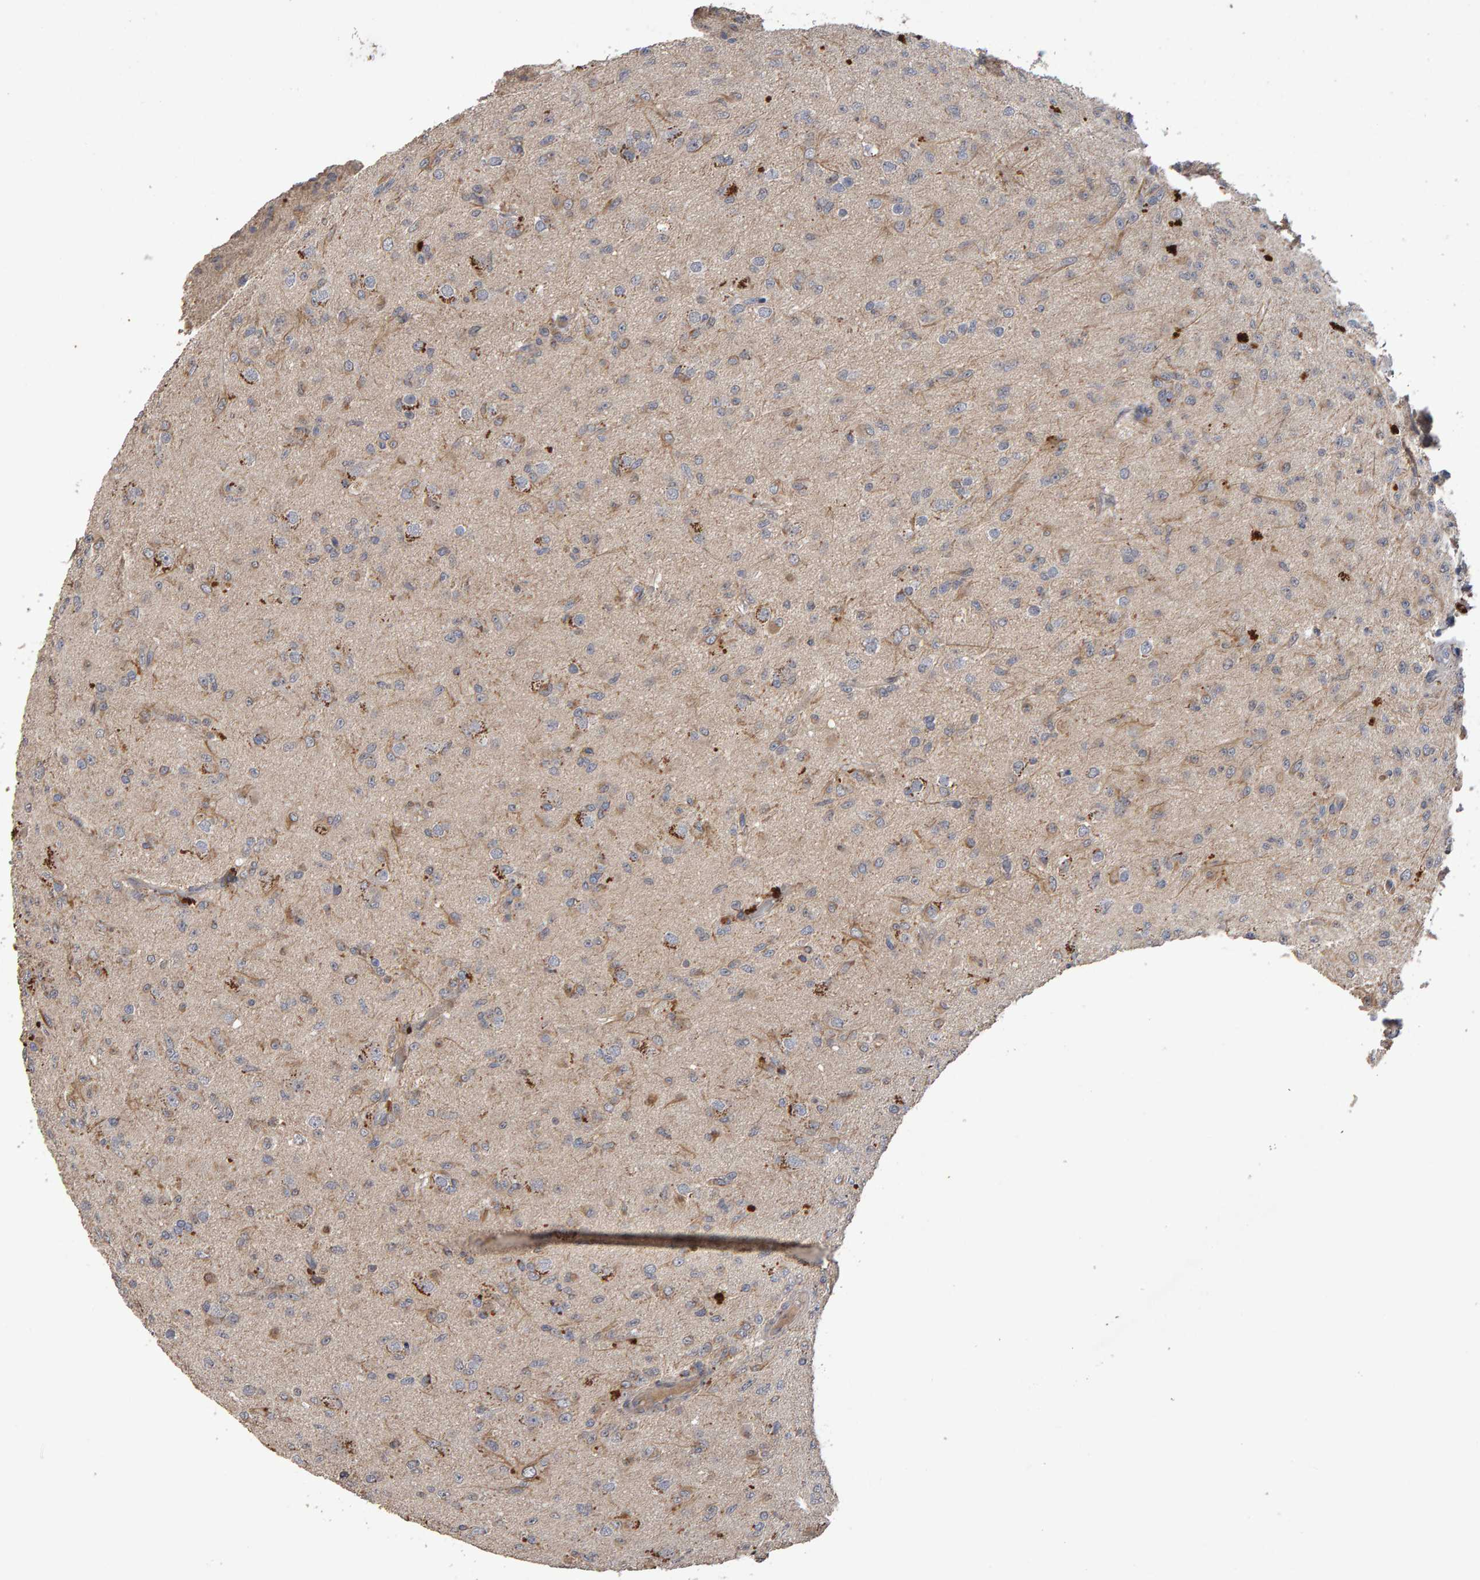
{"staining": {"intensity": "negative", "quantity": "none", "location": "none"}, "tissue": "glioma", "cell_type": "Tumor cells", "image_type": "cancer", "snomed": [{"axis": "morphology", "description": "Glioma, malignant, Low grade"}, {"axis": "topography", "description": "Brain"}], "caption": "An immunohistochemistry (IHC) histopathology image of glioma is shown. There is no staining in tumor cells of glioma.", "gene": "COASY", "patient": {"sex": "male", "age": 65}}